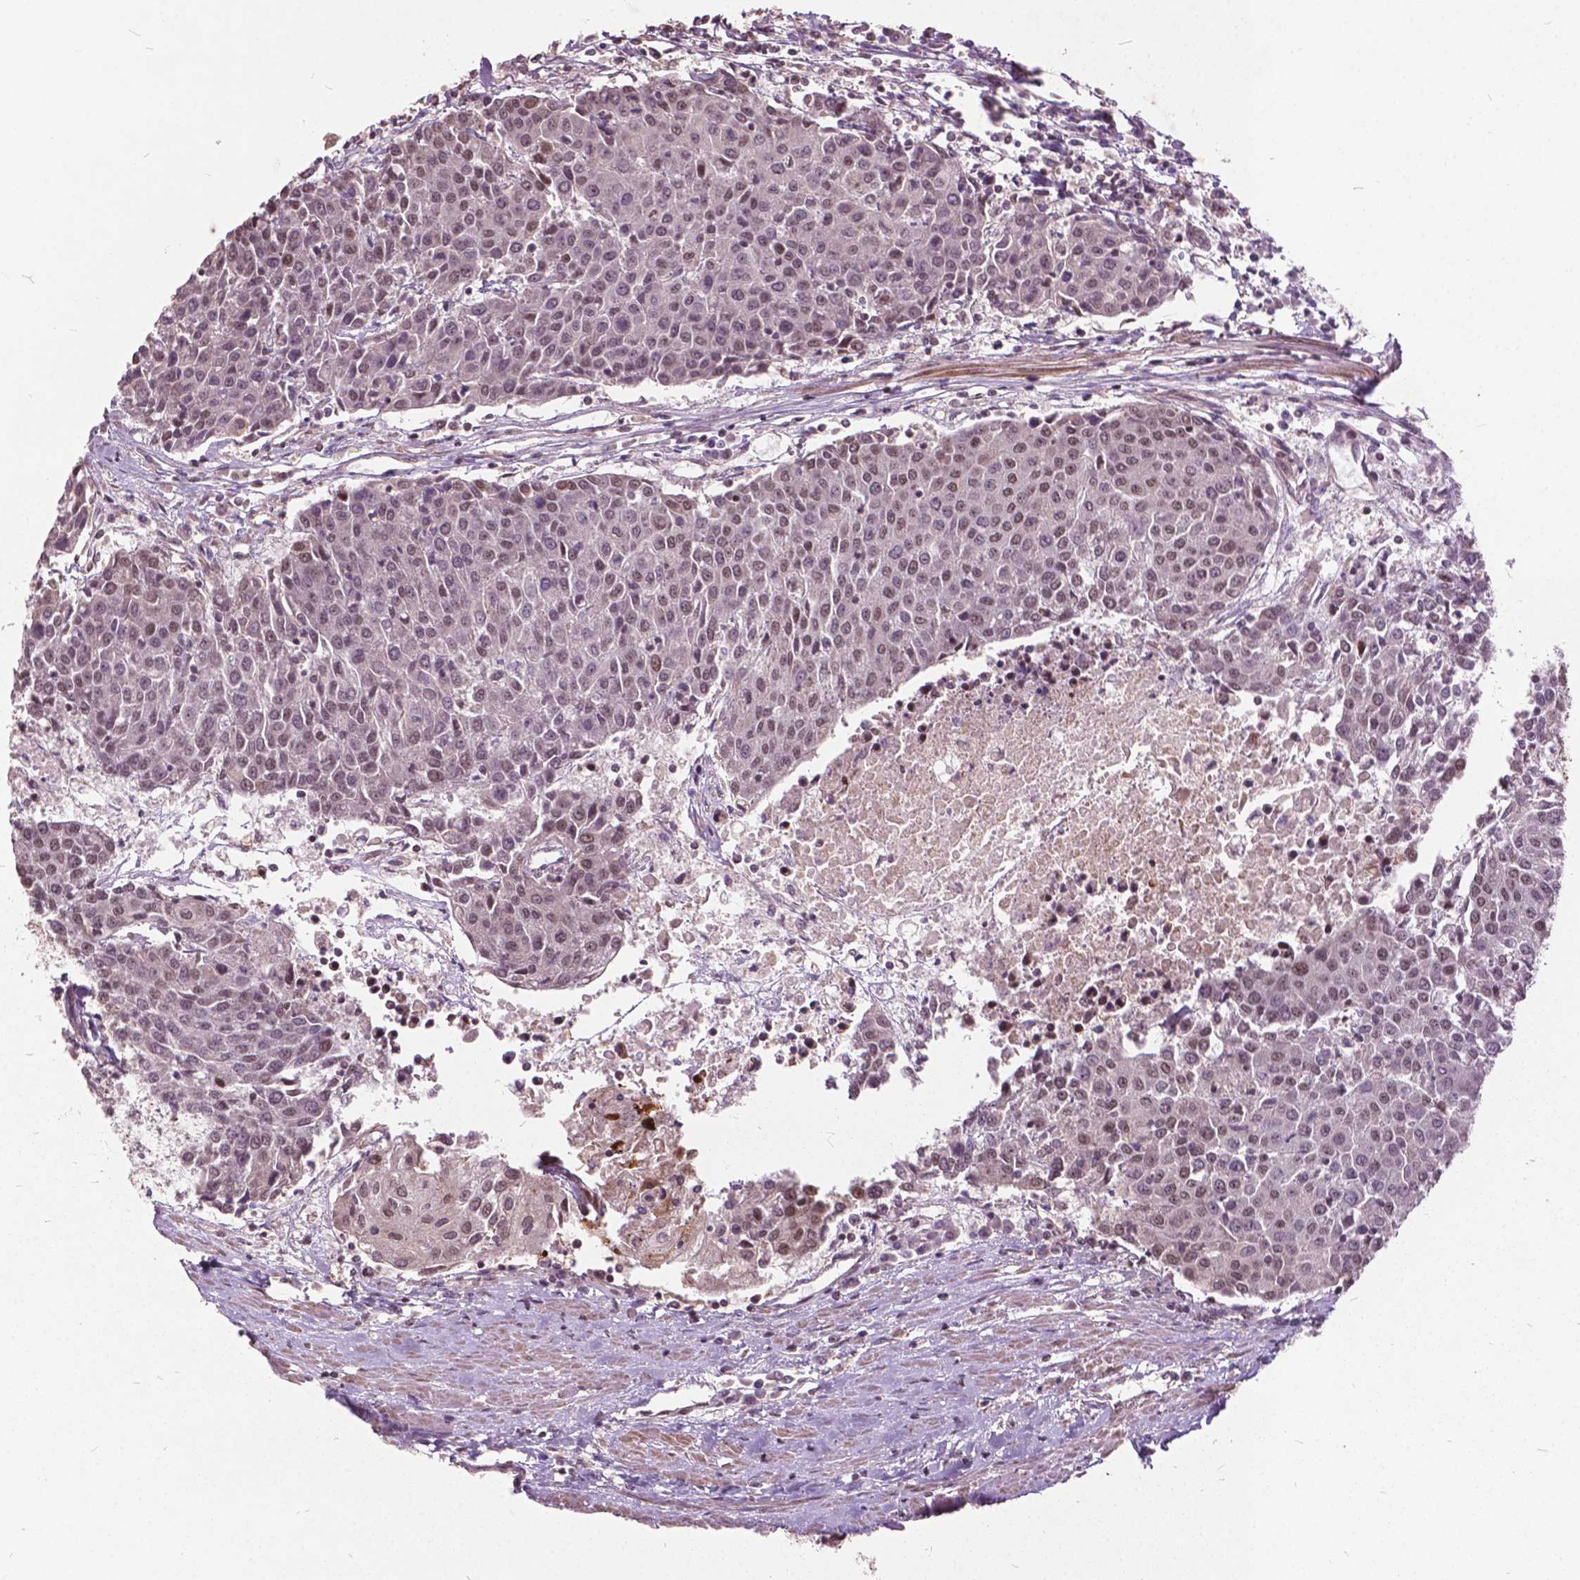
{"staining": {"intensity": "weak", "quantity": "<25%", "location": "nuclear"}, "tissue": "urothelial cancer", "cell_type": "Tumor cells", "image_type": "cancer", "snomed": [{"axis": "morphology", "description": "Urothelial carcinoma, High grade"}, {"axis": "topography", "description": "Urinary bladder"}], "caption": "Micrograph shows no protein staining in tumor cells of urothelial carcinoma (high-grade) tissue. (Brightfield microscopy of DAB immunohistochemistry at high magnification).", "gene": "GPS2", "patient": {"sex": "female", "age": 85}}